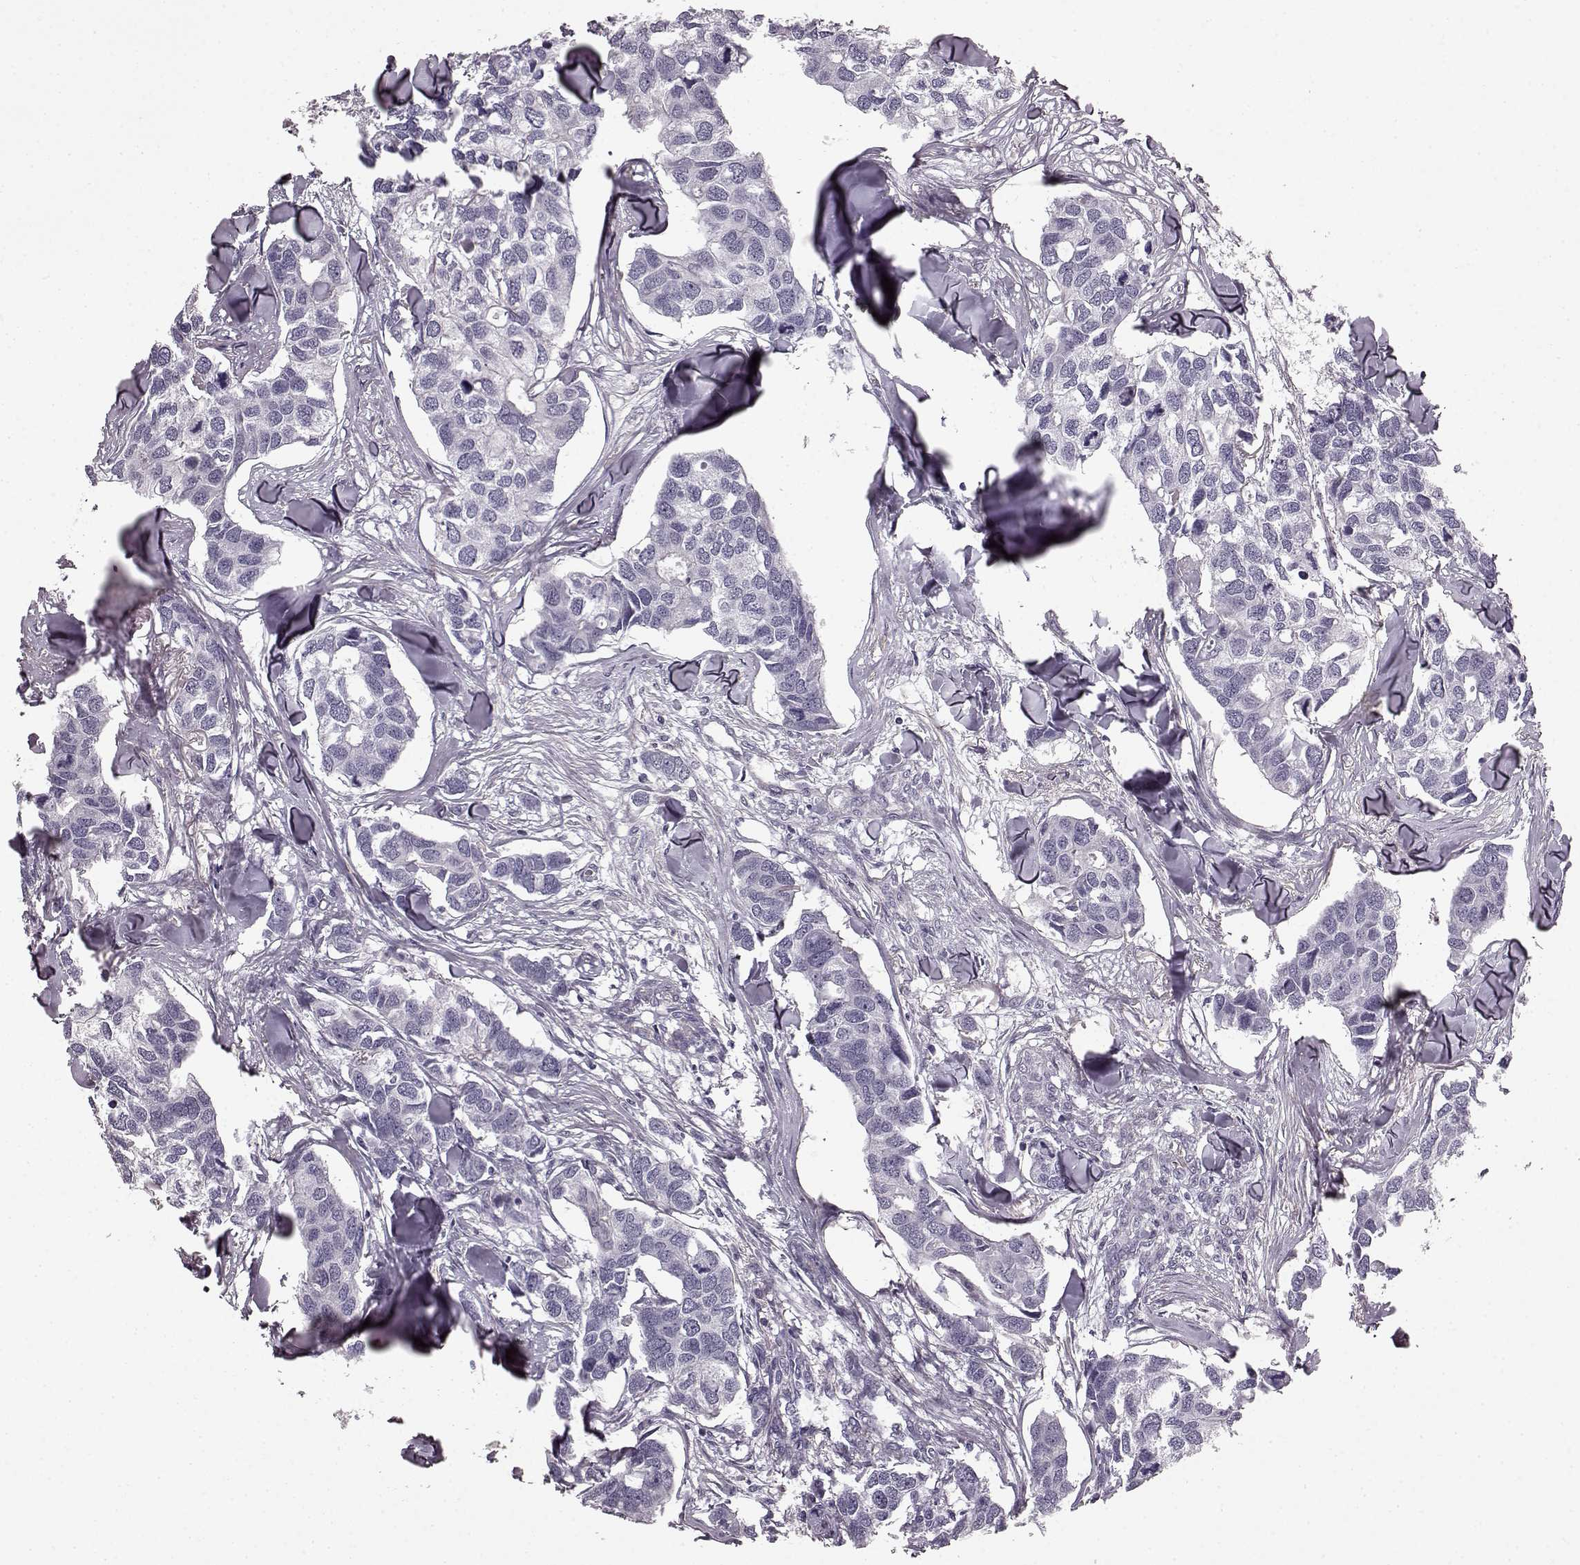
{"staining": {"intensity": "negative", "quantity": "none", "location": "none"}, "tissue": "breast cancer", "cell_type": "Tumor cells", "image_type": "cancer", "snomed": [{"axis": "morphology", "description": "Duct carcinoma"}, {"axis": "topography", "description": "Breast"}], "caption": "Human infiltrating ductal carcinoma (breast) stained for a protein using immunohistochemistry (IHC) displays no staining in tumor cells.", "gene": "SLCO3A1", "patient": {"sex": "female", "age": 83}}